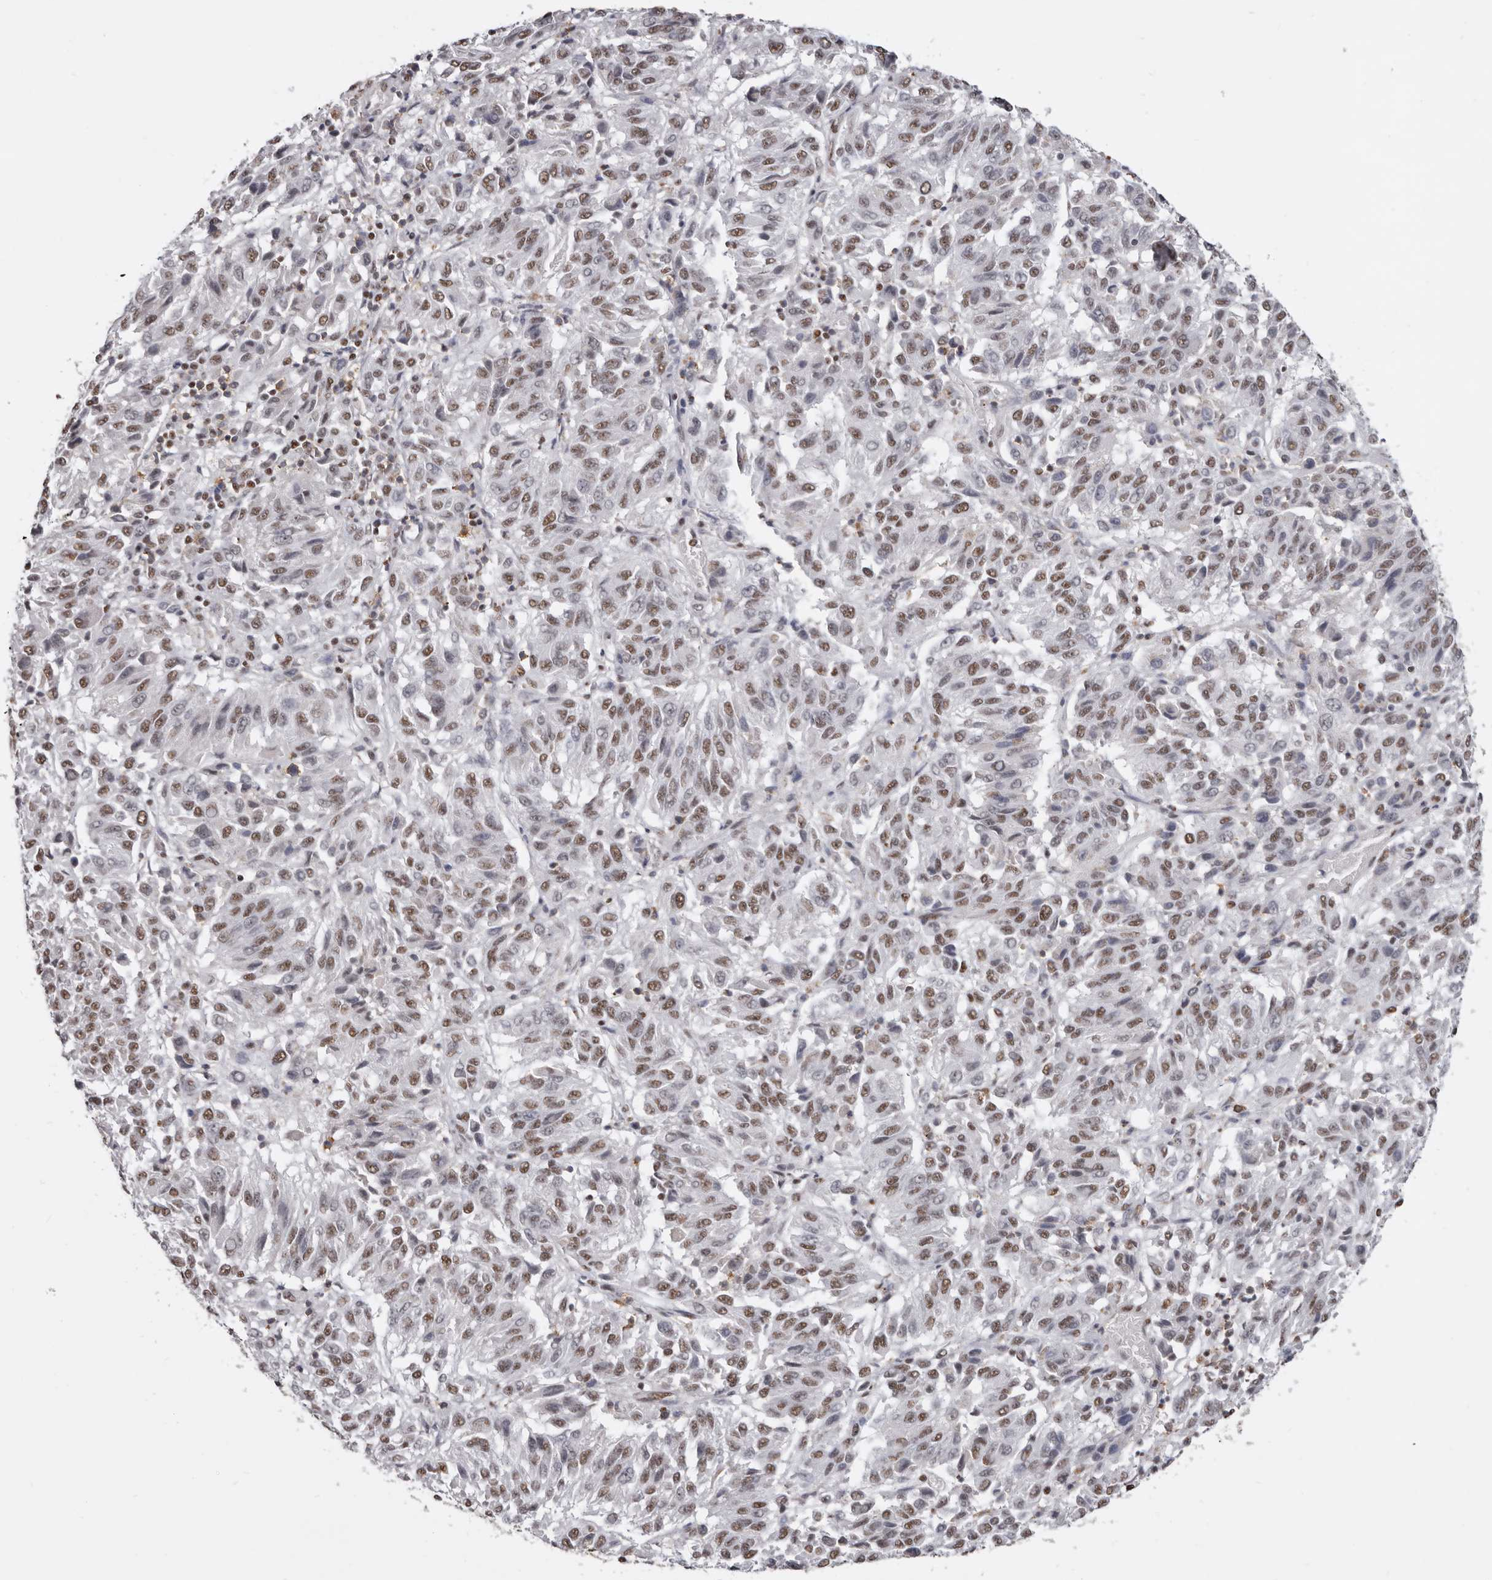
{"staining": {"intensity": "moderate", "quantity": ">75%", "location": "nuclear"}, "tissue": "melanoma", "cell_type": "Tumor cells", "image_type": "cancer", "snomed": [{"axis": "morphology", "description": "Malignant melanoma, NOS"}, {"axis": "topography", "description": "Skin"}], "caption": "Malignant melanoma tissue reveals moderate nuclear expression in approximately >75% of tumor cells, visualized by immunohistochemistry.", "gene": "SCAF4", "patient": {"sex": "female", "age": 82}}